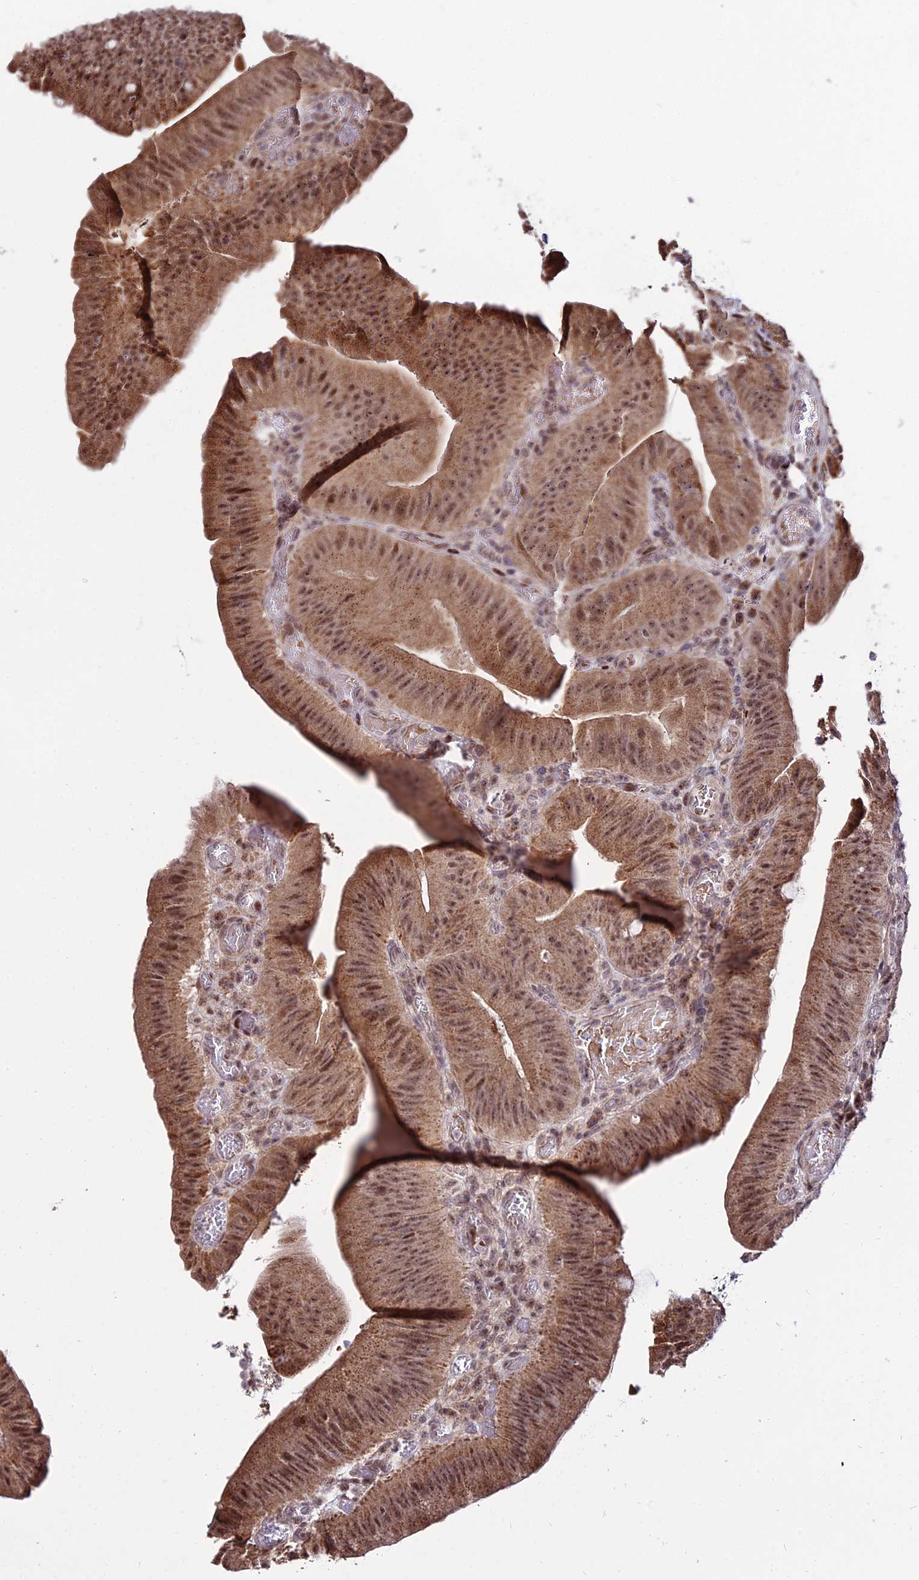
{"staining": {"intensity": "moderate", "quantity": ">75%", "location": "cytoplasmic/membranous,nuclear"}, "tissue": "colorectal cancer", "cell_type": "Tumor cells", "image_type": "cancer", "snomed": [{"axis": "morphology", "description": "Adenocarcinoma, NOS"}, {"axis": "topography", "description": "Colon"}], "caption": "Colorectal cancer stained with immunohistochemistry displays moderate cytoplasmic/membranous and nuclear staining in approximately >75% of tumor cells.", "gene": "CIB3", "patient": {"sex": "female", "age": 43}}